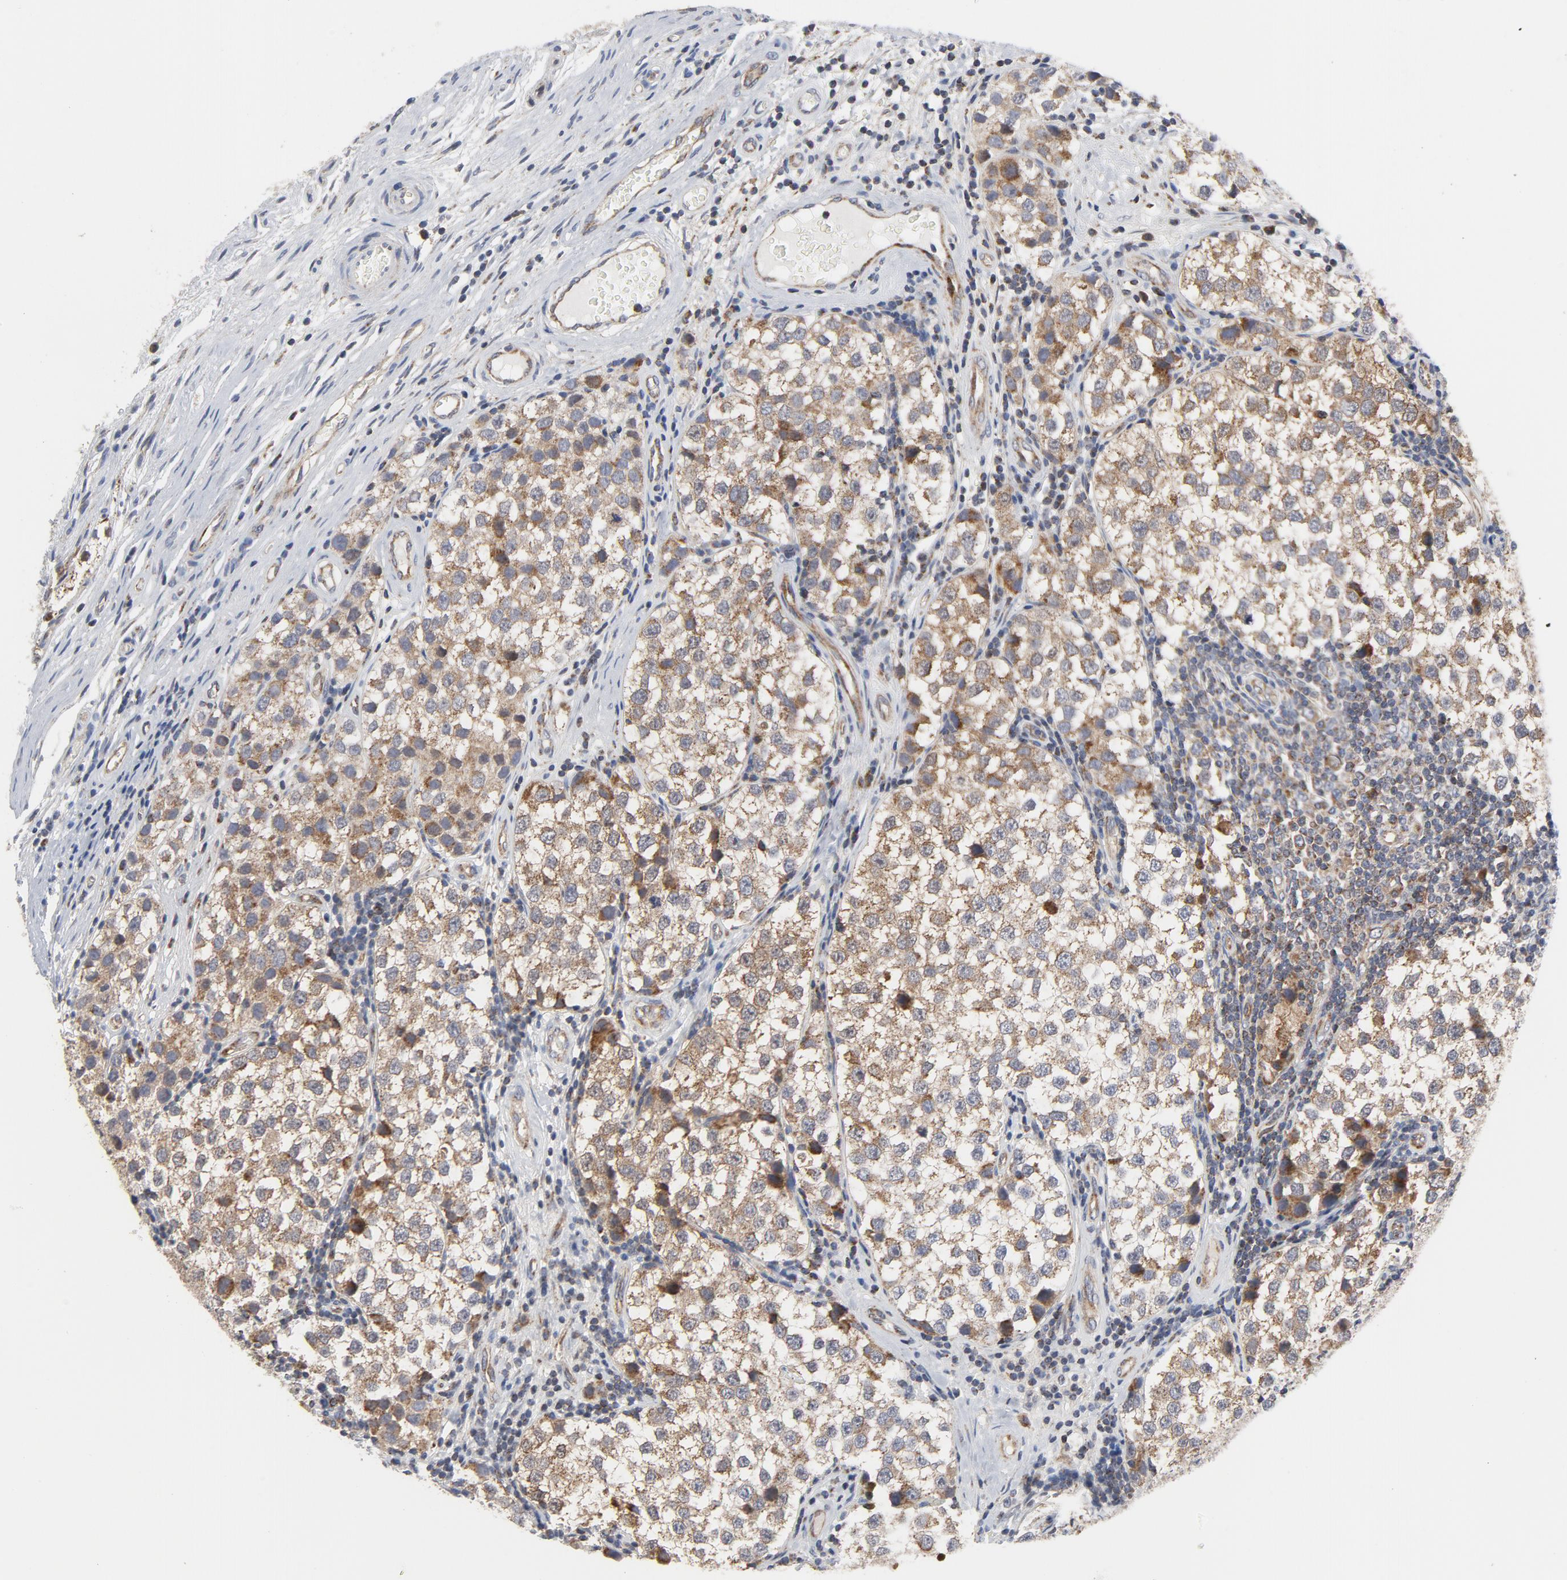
{"staining": {"intensity": "moderate", "quantity": ">75%", "location": "cytoplasmic/membranous"}, "tissue": "testis cancer", "cell_type": "Tumor cells", "image_type": "cancer", "snomed": [{"axis": "morphology", "description": "Seminoma, NOS"}, {"axis": "topography", "description": "Testis"}], "caption": "Brown immunohistochemical staining in testis seminoma demonstrates moderate cytoplasmic/membranous expression in about >75% of tumor cells.", "gene": "RAPGEF4", "patient": {"sex": "male", "age": 39}}